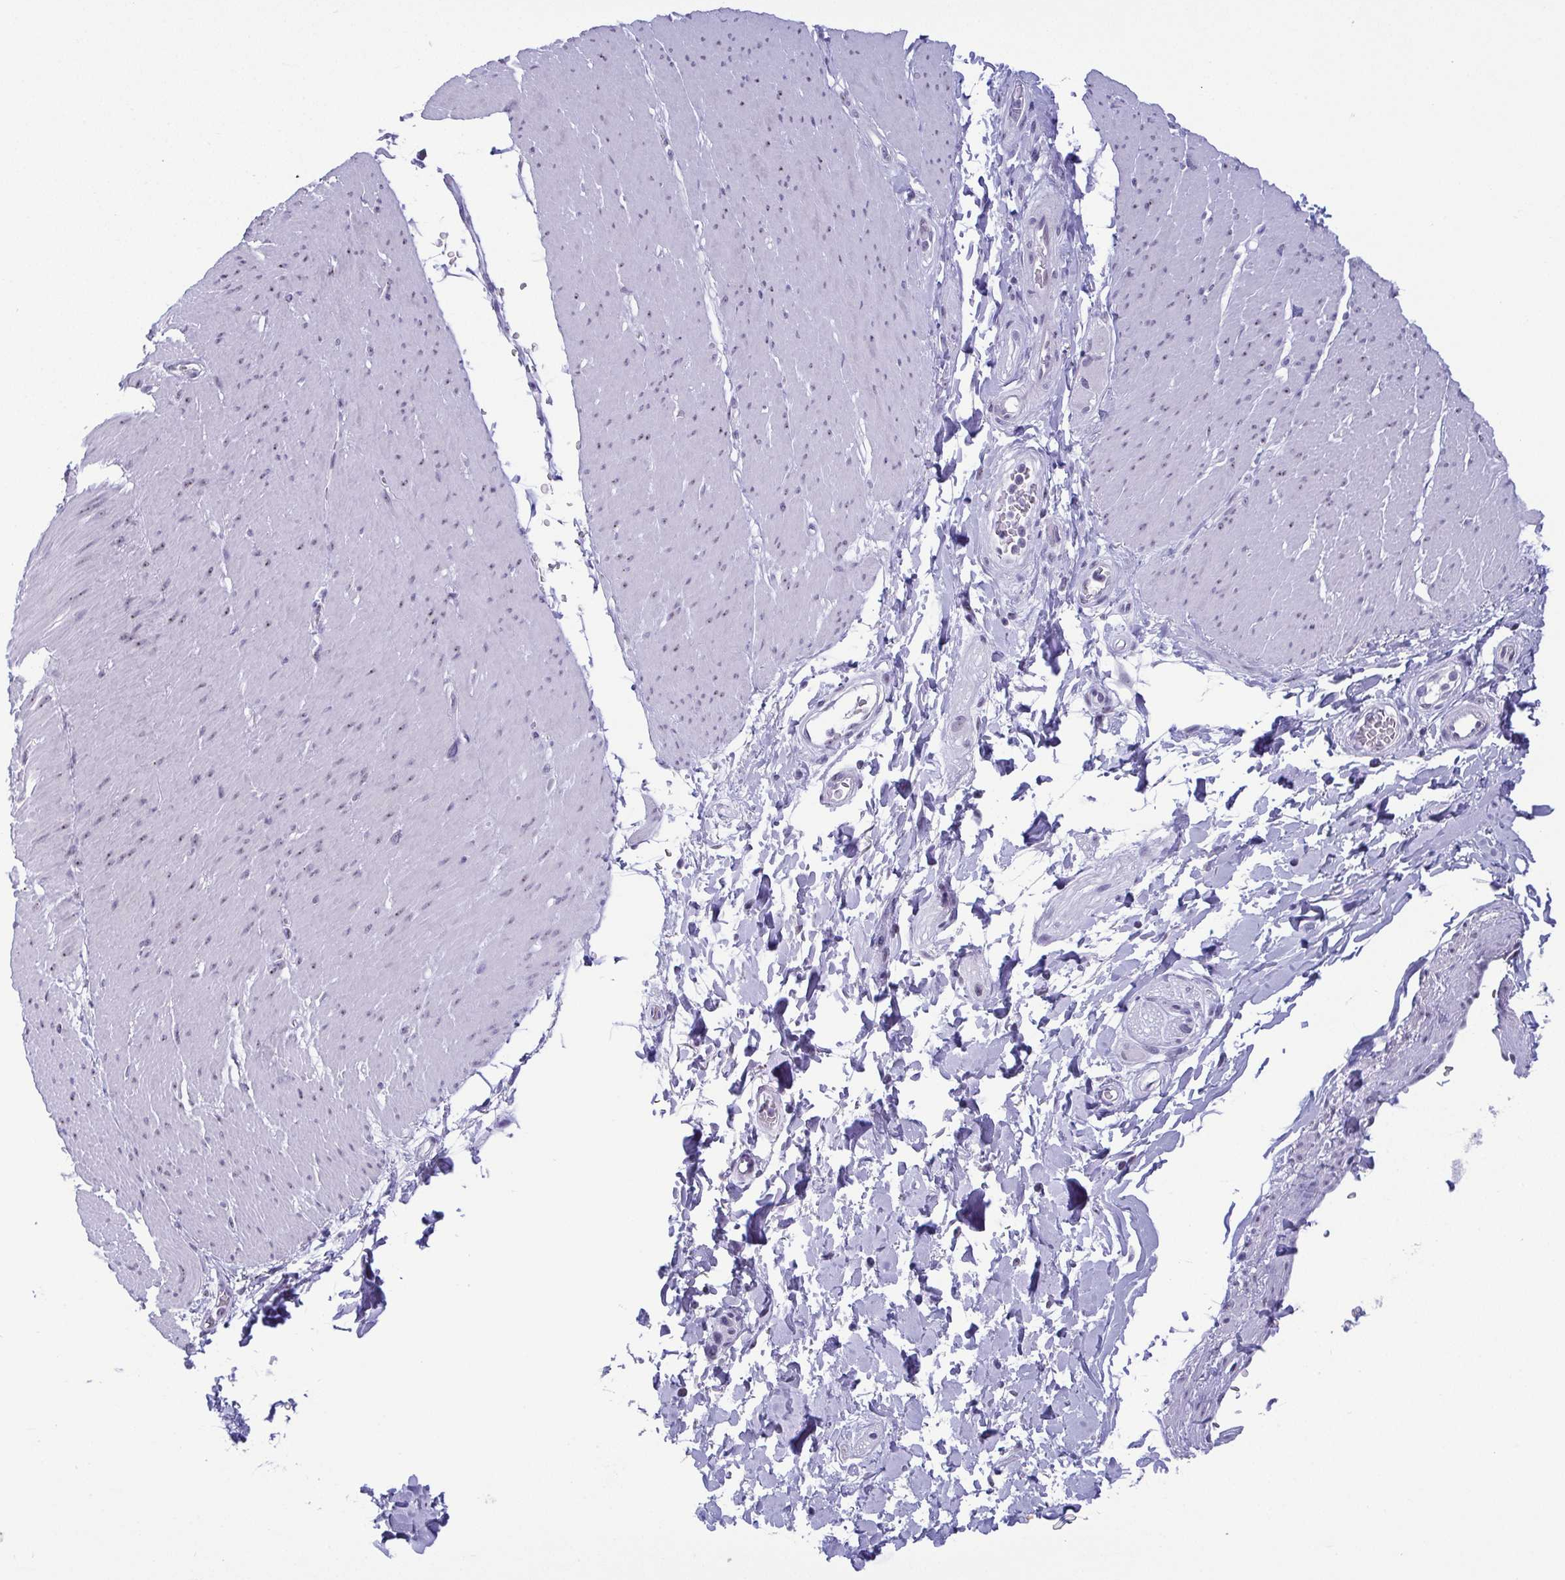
{"staining": {"intensity": "weak", "quantity": "<25%", "location": "nuclear"}, "tissue": "smooth muscle", "cell_type": "Smooth muscle cells", "image_type": "normal", "snomed": [{"axis": "morphology", "description": "Normal tissue, NOS"}, {"axis": "topography", "description": "Smooth muscle"}, {"axis": "topography", "description": "Rectum"}], "caption": "This is a micrograph of immunohistochemistry (IHC) staining of unremarkable smooth muscle, which shows no expression in smooth muscle cells.", "gene": "BZW1", "patient": {"sex": "male", "age": 53}}